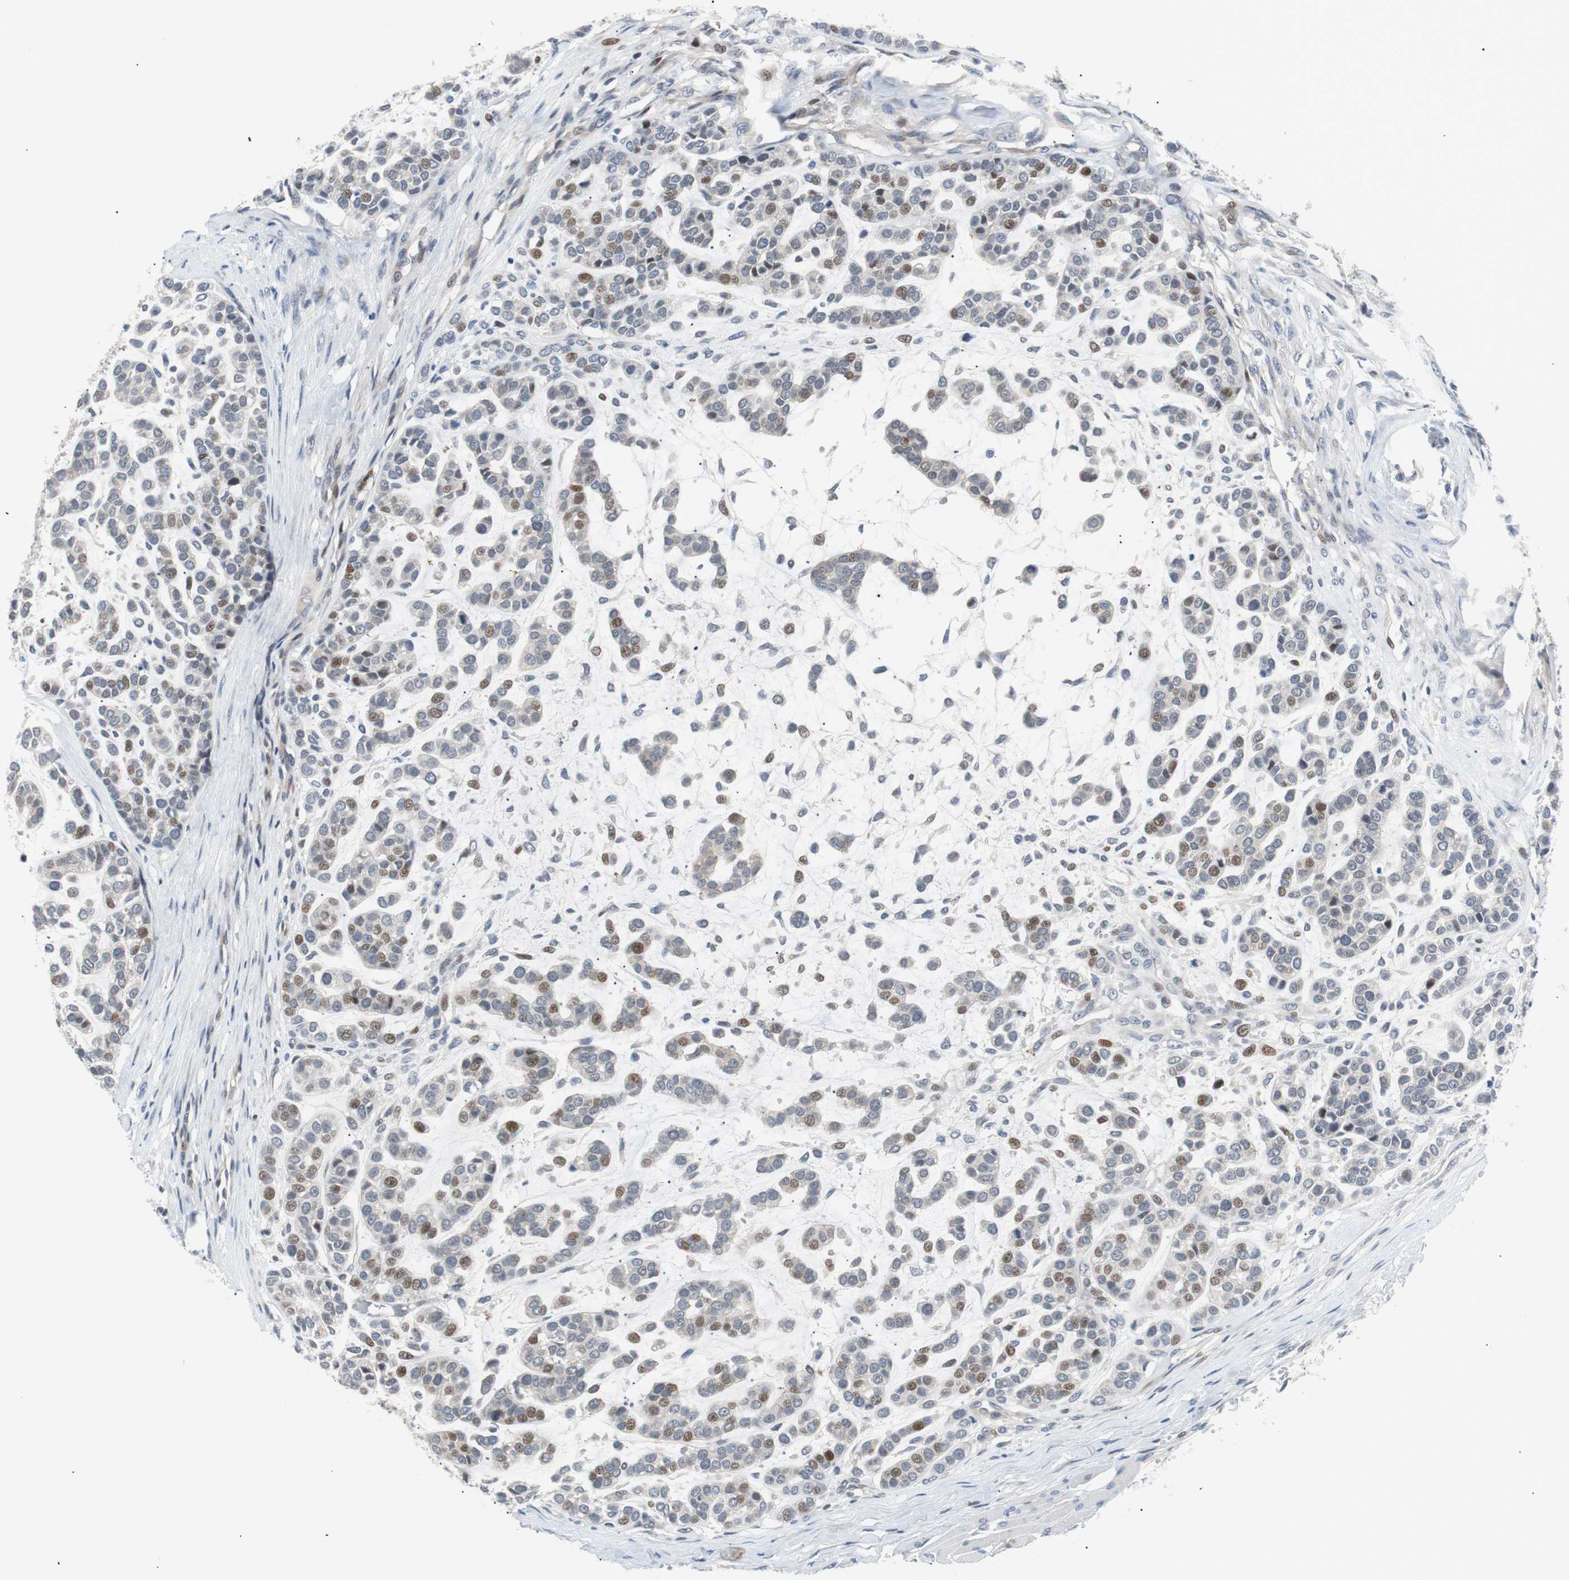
{"staining": {"intensity": "weak", "quantity": "25%-75%", "location": "nuclear"}, "tissue": "head and neck cancer", "cell_type": "Tumor cells", "image_type": "cancer", "snomed": [{"axis": "morphology", "description": "Adenocarcinoma, NOS"}, {"axis": "morphology", "description": "Adenoma, NOS"}, {"axis": "topography", "description": "Head-Neck"}], "caption": "The histopathology image shows staining of head and neck cancer (adenoma), revealing weak nuclear protein positivity (brown color) within tumor cells. Nuclei are stained in blue.", "gene": "MAP2K4", "patient": {"sex": "female", "age": 55}}